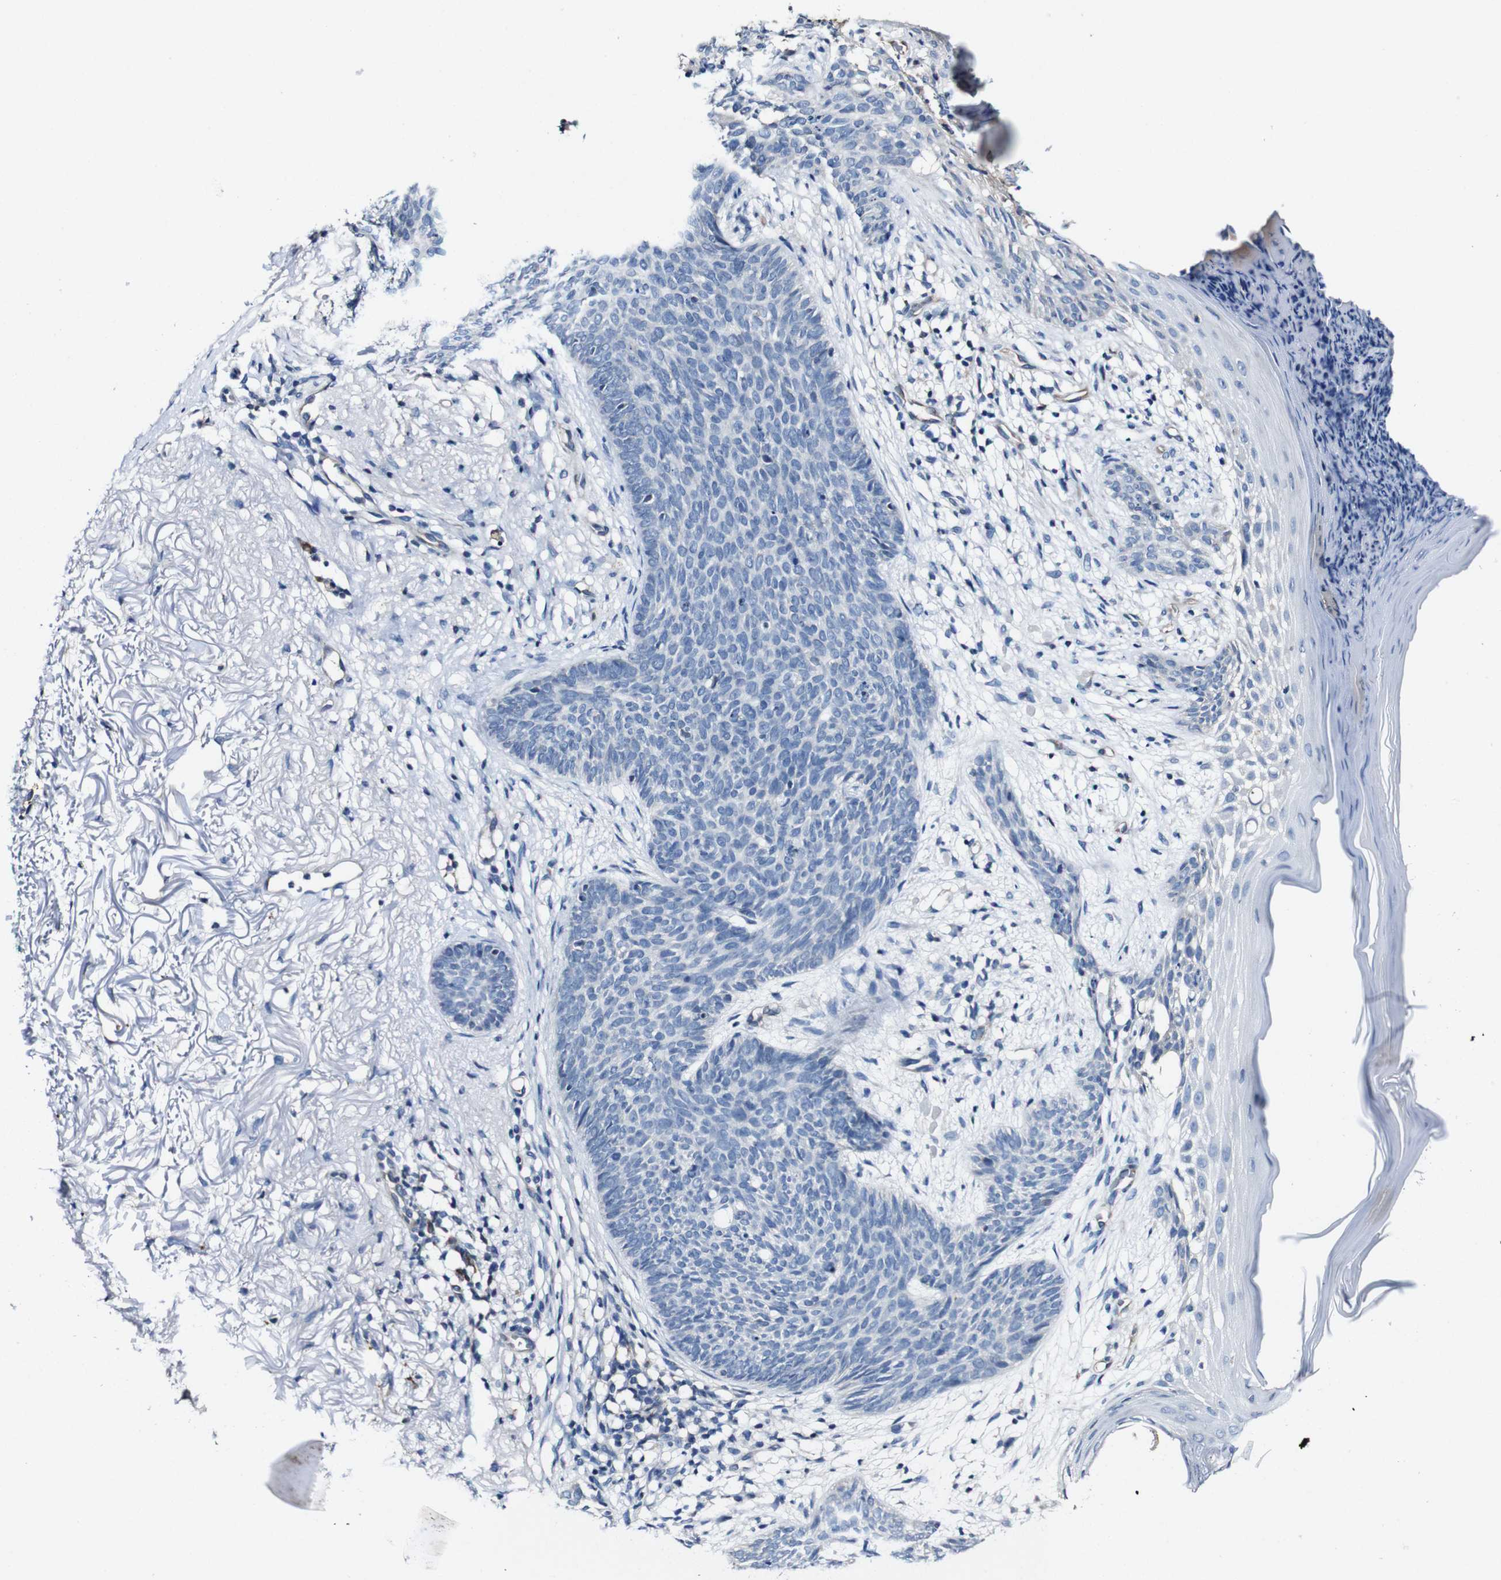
{"staining": {"intensity": "negative", "quantity": "none", "location": "none"}, "tissue": "skin cancer", "cell_type": "Tumor cells", "image_type": "cancer", "snomed": [{"axis": "morphology", "description": "Normal tissue, NOS"}, {"axis": "morphology", "description": "Basal cell carcinoma"}, {"axis": "topography", "description": "Skin"}], "caption": "Immunohistochemical staining of basal cell carcinoma (skin) displays no significant positivity in tumor cells.", "gene": "GRAMD1A", "patient": {"sex": "female", "age": 70}}